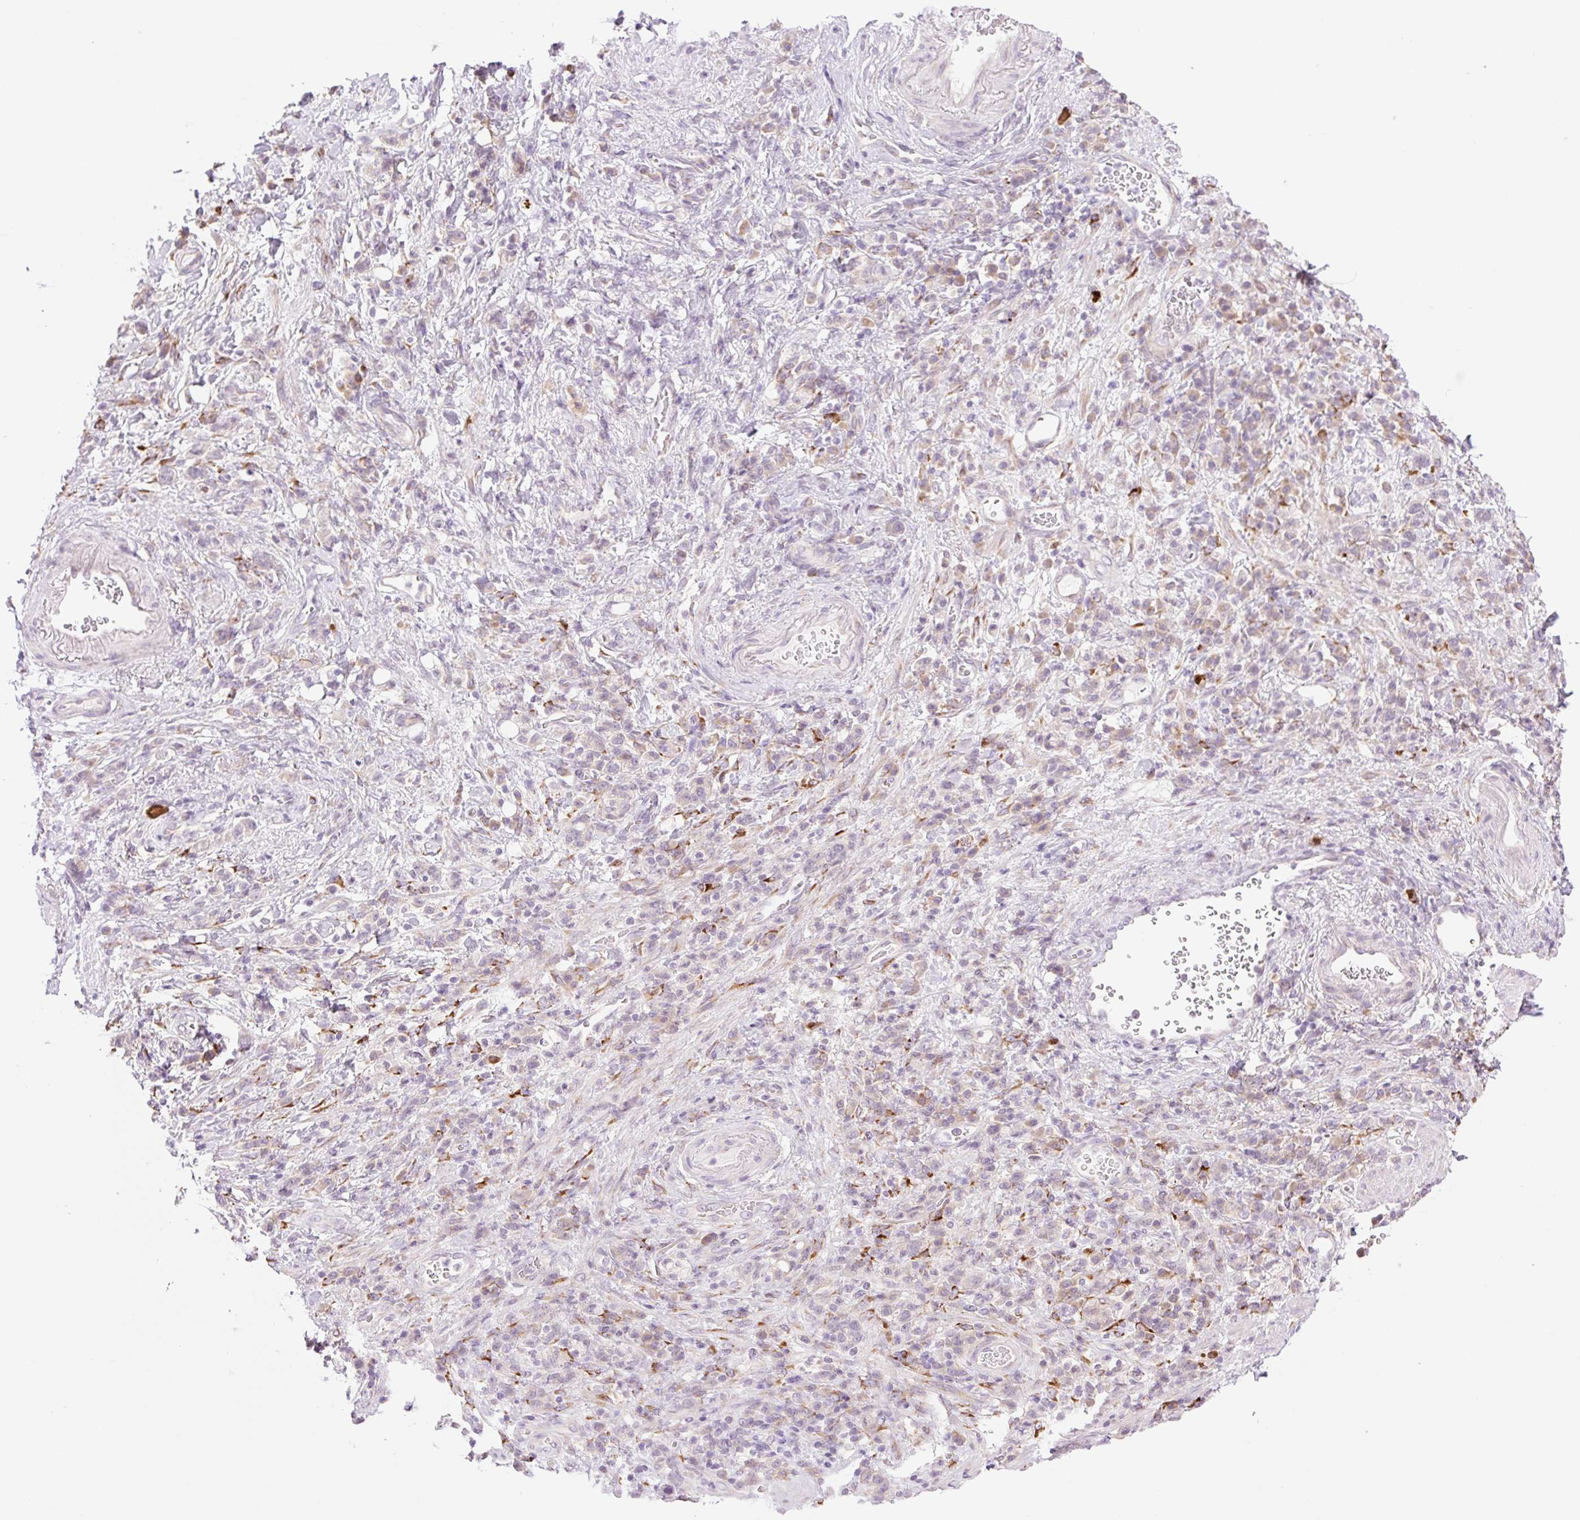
{"staining": {"intensity": "weak", "quantity": "25%-75%", "location": "cytoplasmic/membranous"}, "tissue": "stomach cancer", "cell_type": "Tumor cells", "image_type": "cancer", "snomed": [{"axis": "morphology", "description": "Adenocarcinoma, NOS"}, {"axis": "topography", "description": "Stomach"}], "caption": "Immunohistochemistry image of neoplastic tissue: human stomach adenocarcinoma stained using immunohistochemistry (IHC) shows low levels of weak protein expression localized specifically in the cytoplasmic/membranous of tumor cells, appearing as a cytoplasmic/membranous brown color.", "gene": "COL5A1", "patient": {"sex": "male", "age": 77}}